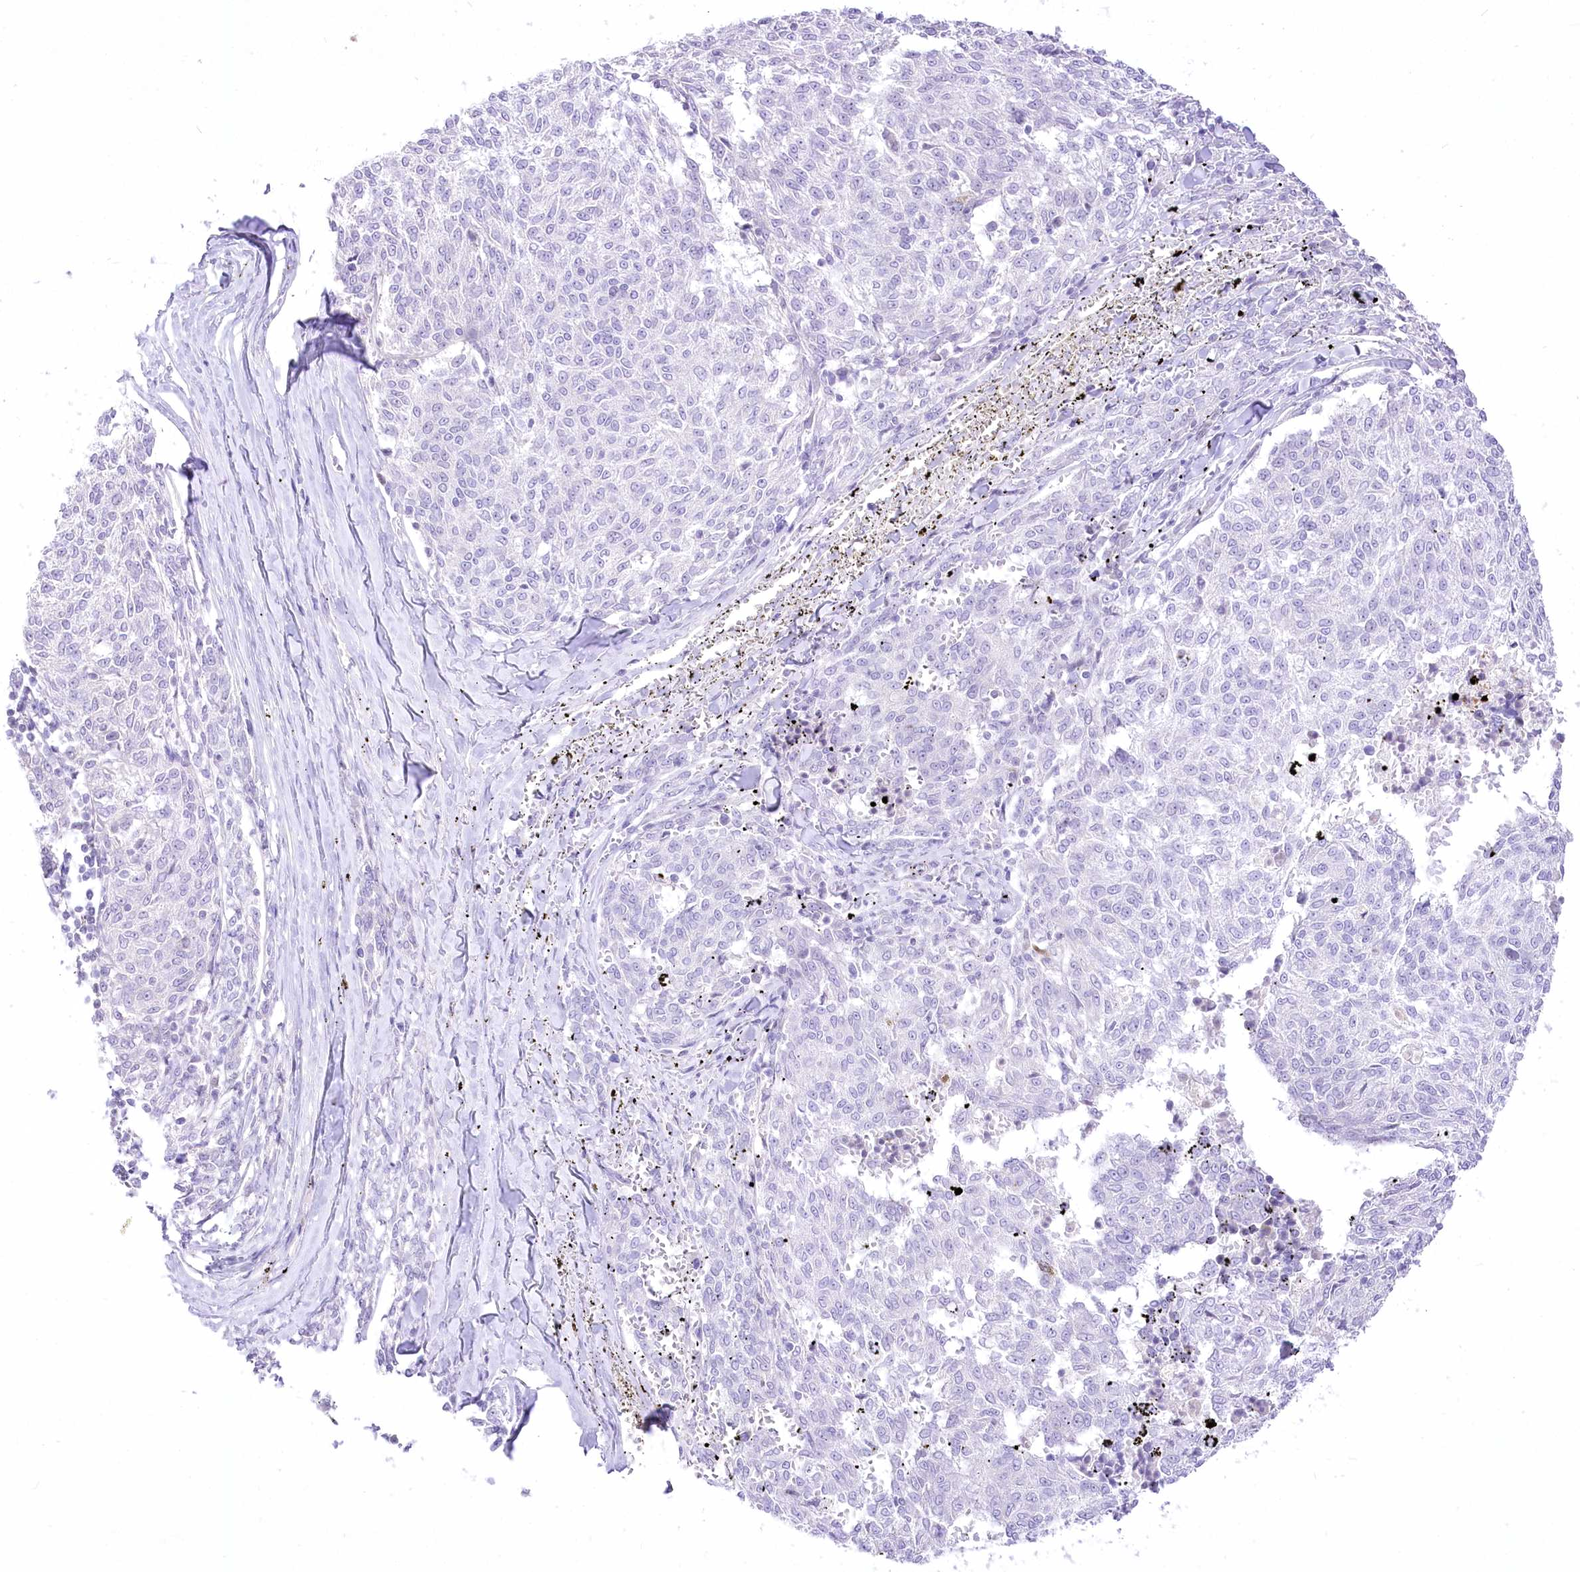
{"staining": {"intensity": "negative", "quantity": "none", "location": "none"}, "tissue": "melanoma", "cell_type": "Tumor cells", "image_type": "cancer", "snomed": [{"axis": "morphology", "description": "Malignant melanoma, NOS"}, {"axis": "topography", "description": "Skin"}], "caption": "There is no significant positivity in tumor cells of melanoma. (Brightfield microscopy of DAB (3,3'-diaminobenzidine) immunohistochemistry at high magnification).", "gene": "HELT", "patient": {"sex": "female", "age": 72}}